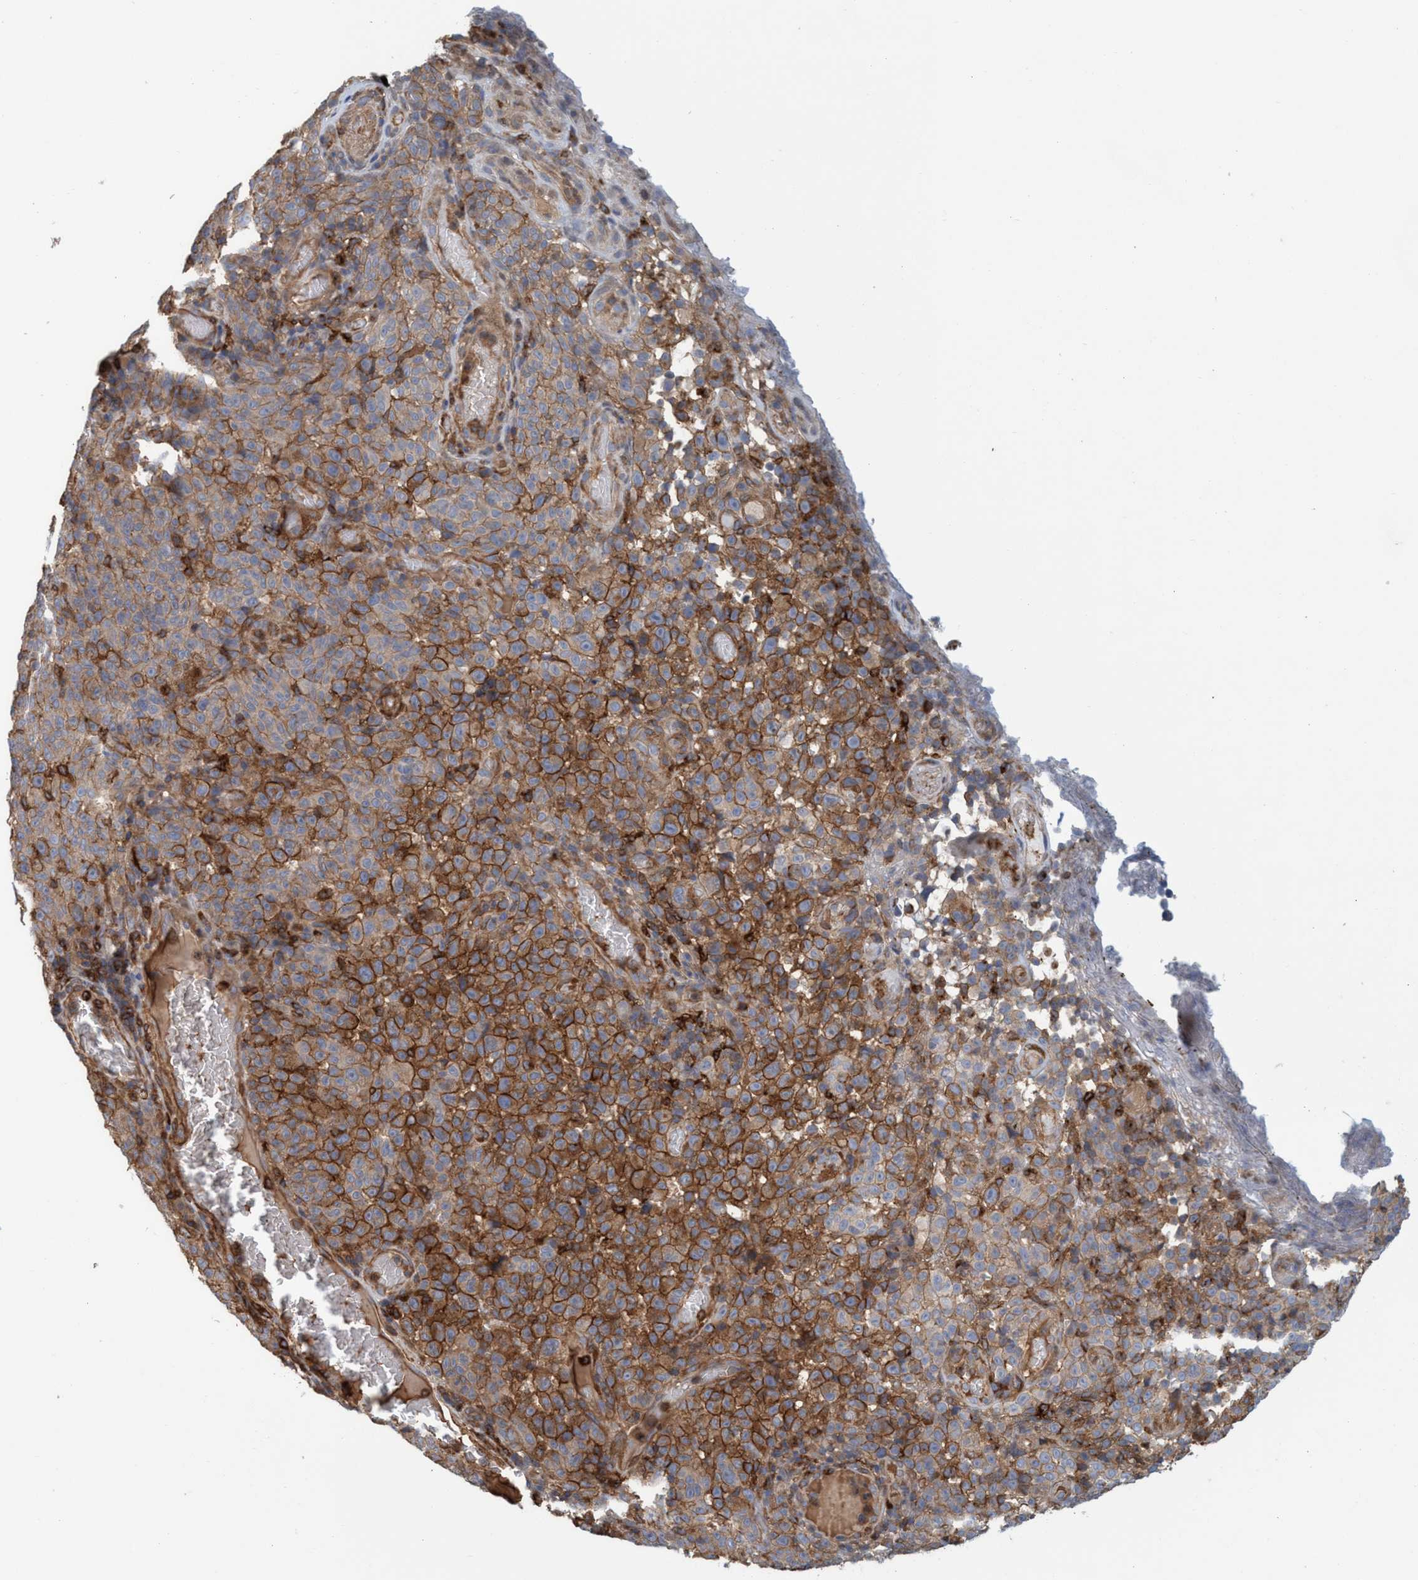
{"staining": {"intensity": "strong", "quantity": "25%-75%", "location": "cytoplasmic/membranous"}, "tissue": "melanoma", "cell_type": "Tumor cells", "image_type": "cancer", "snomed": [{"axis": "morphology", "description": "Malignant melanoma, NOS"}, {"axis": "topography", "description": "Skin"}], "caption": "Immunohistochemical staining of human melanoma displays high levels of strong cytoplasmic/membranous protein expression in about 25%-75% of tumor cells. (Brightfield microscopy of DAB IHC at high magnification).", "gene": "SPECC1", "patient": {"sex": "female", "age": 82}}